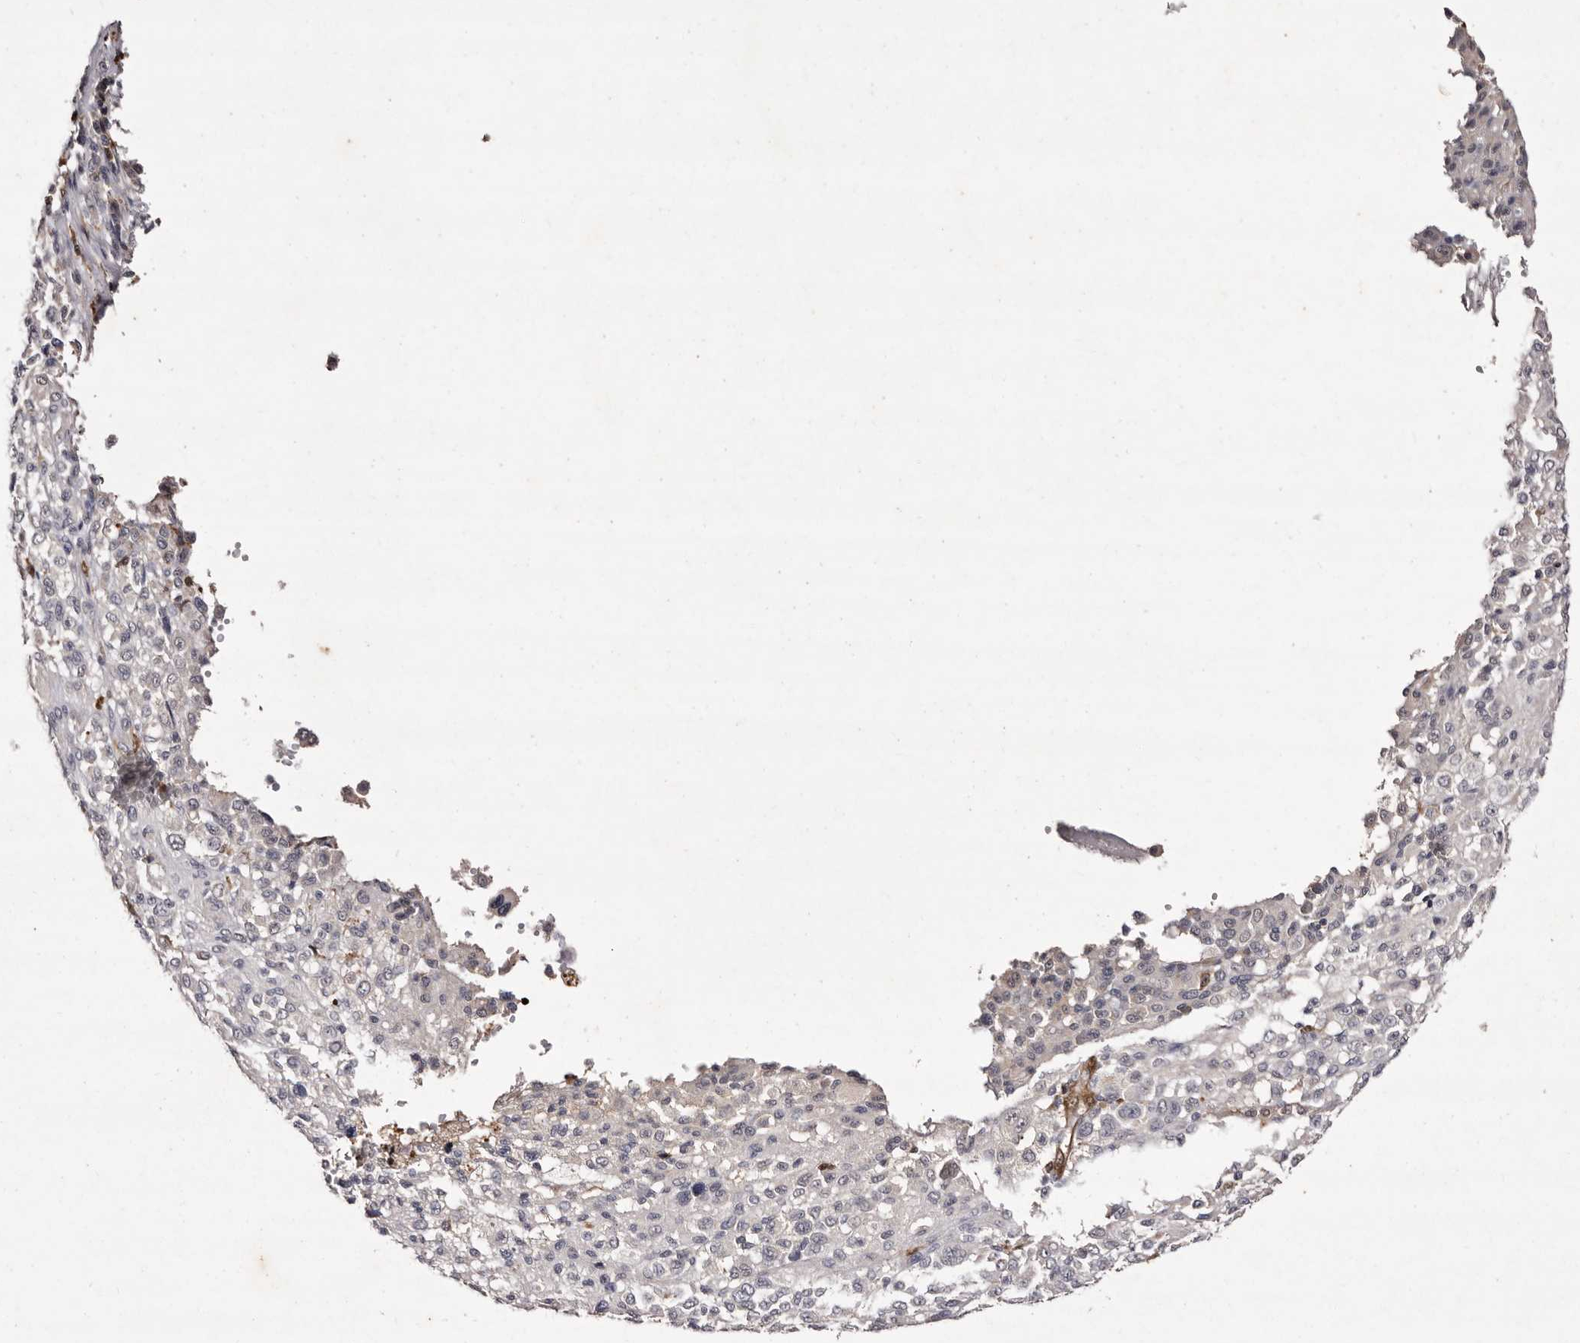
{"staining": {"intensity": "negative", "quantity": "none", "location": "none"}, "tissue": "melanoma", "cell_type": "Tumor cells", "image_type": "cancer", "snomed": [{"axis": "morphology", "description": "Malignant melanoma, Metastatic site"}, {"axis": "topography", "description": "Skin"}], "caption": "IHC histopathology image of melanoma stained for a protein (brown), which displays no positivity in tumor cells.", "gene": "GIMAP4", "patient": {"sex": "female", "age": 74}}